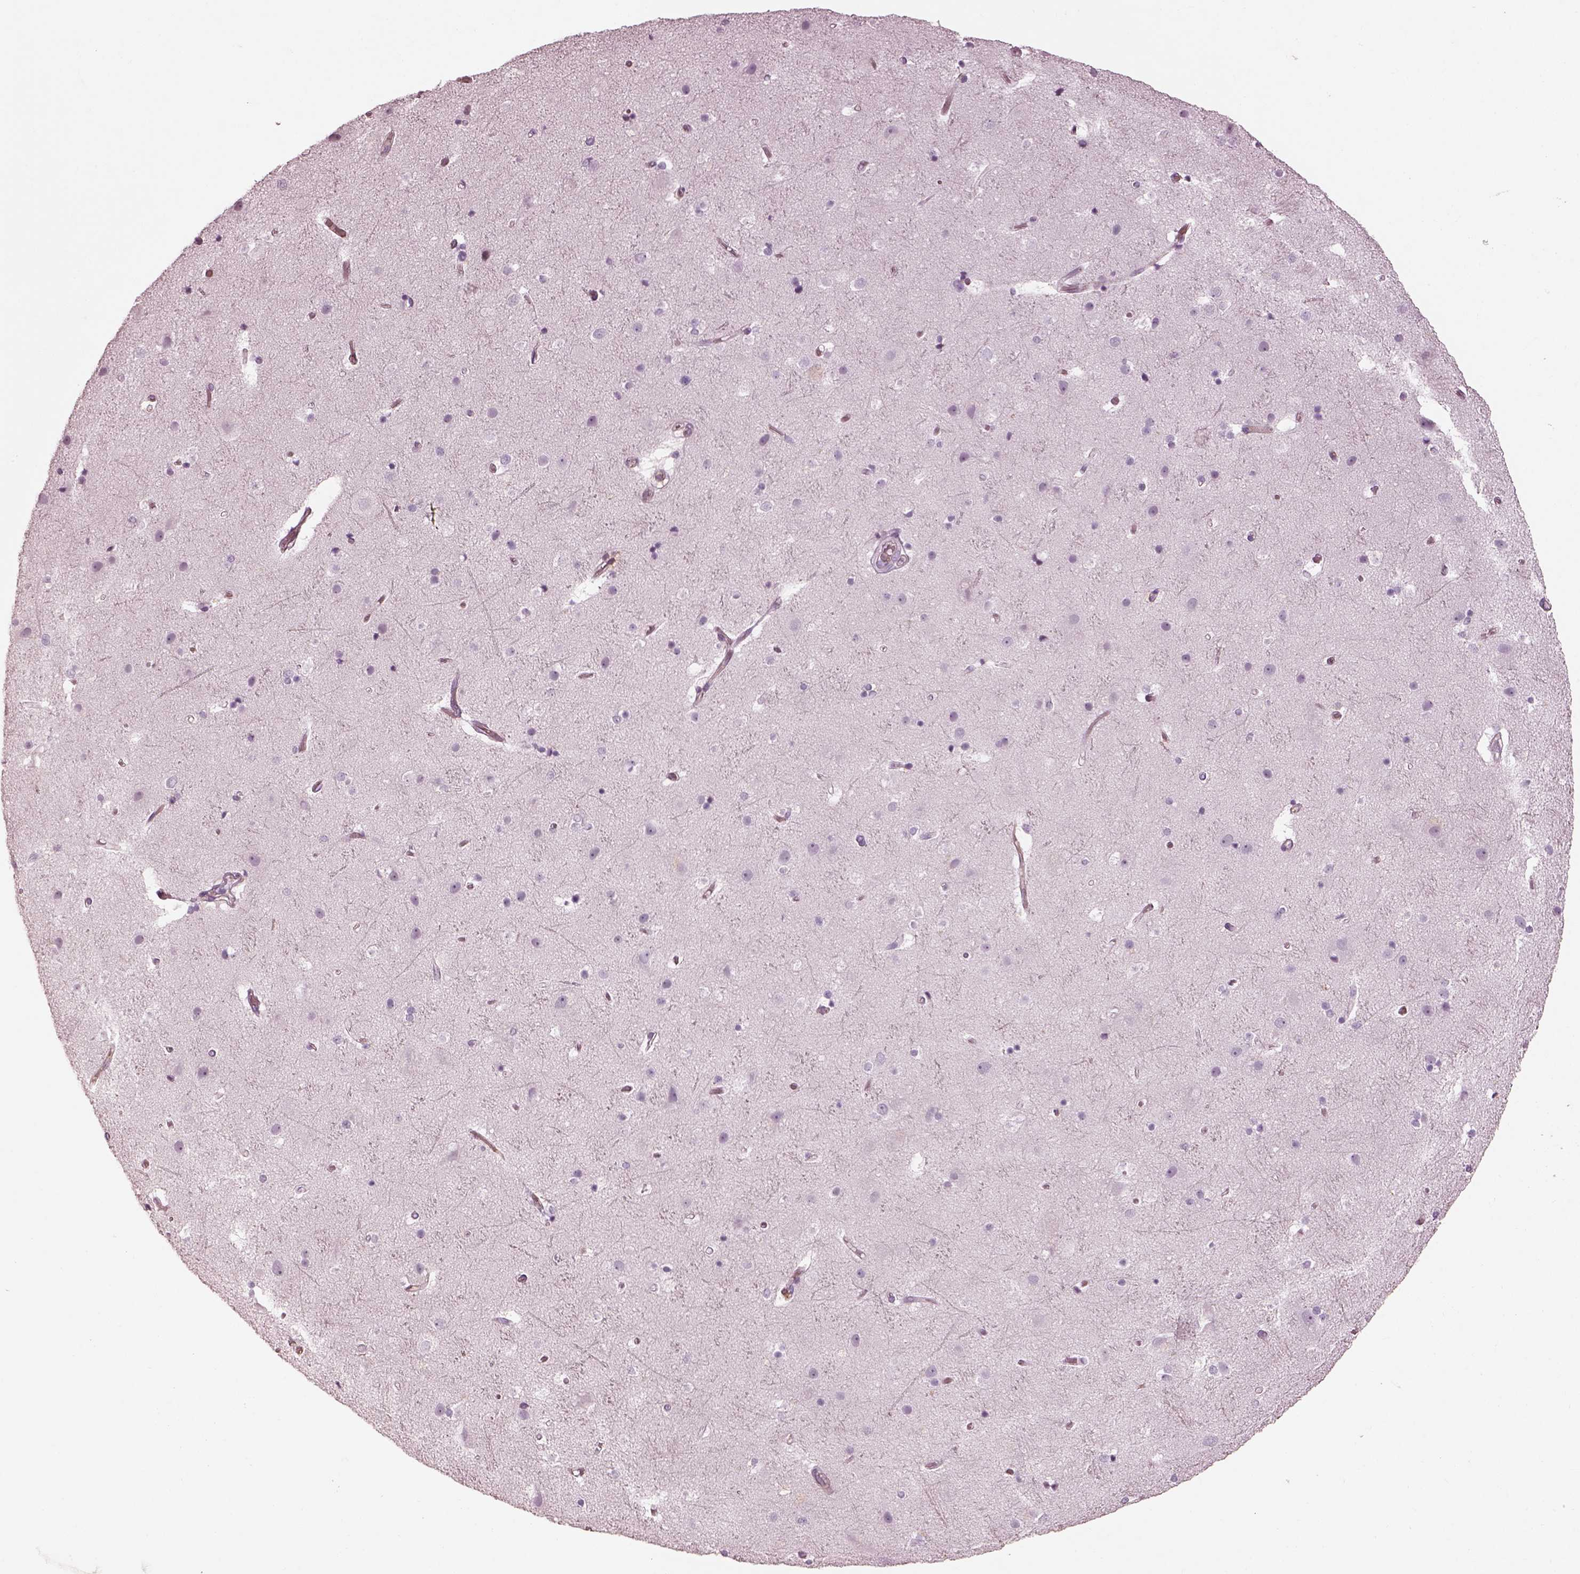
{"staining": {"intensity": "negative", "quantity": "none", "location": "none"}, "tissue": "cerebral cortex", "cell_type": "Endothelial cells", "image_type": "normal", "snomed": [{"axis": "morphology", "description": "Normal tissue, NOS"}, {"axis": "topography", "description": "Cerebral cortex"}], "caption": "Immunohistochemistry (IHC) of normal cerebral cortex shows no expression in endothelial cells.", "gene": "ENSG00000289258", "patient": {"sex": "female", "age": 52}}